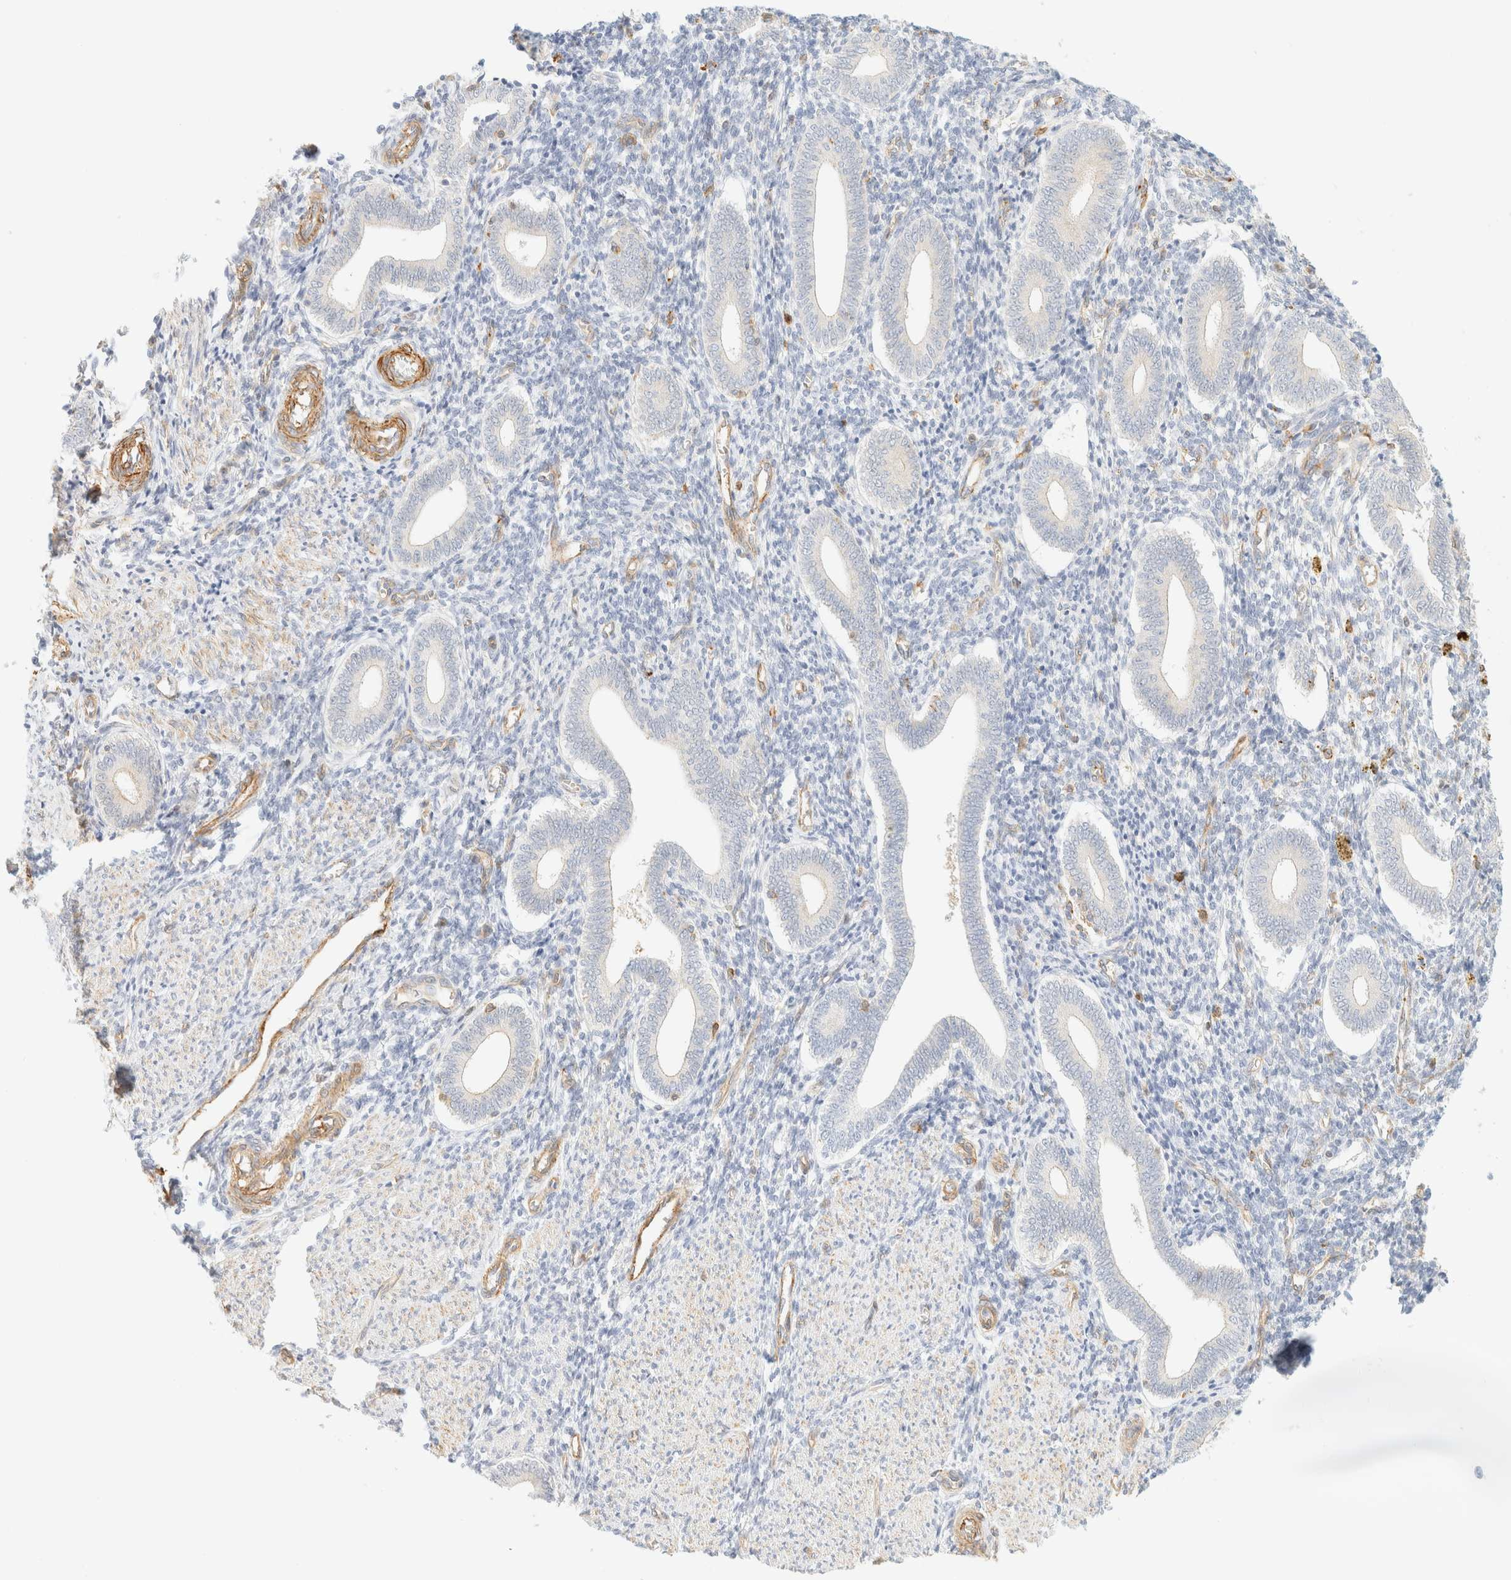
{"staining": {"intensity": "negative", "quantity": "none", "location": "none"}, "tissue": "endometrium", "cell_type": "Cells in endometrial stroma", "image_type": "normal", "snomed": [{"axis": "morphology", "description": "Normal tissue, NOS"}, {"axis": "topography", "description": "Uterus"}, {"axis": "topography", "description": "Endometrium"}], "caption": "Immunohistochemistry (IHC) image of normal endometrium: human endometrium stained with DAB (3,3'-diaminobenzidine) exhibits no significant protein staining in cells in endometrial stroma.", "gene": "OTOP2", "patient": {"sex": "female", "age": 33}}